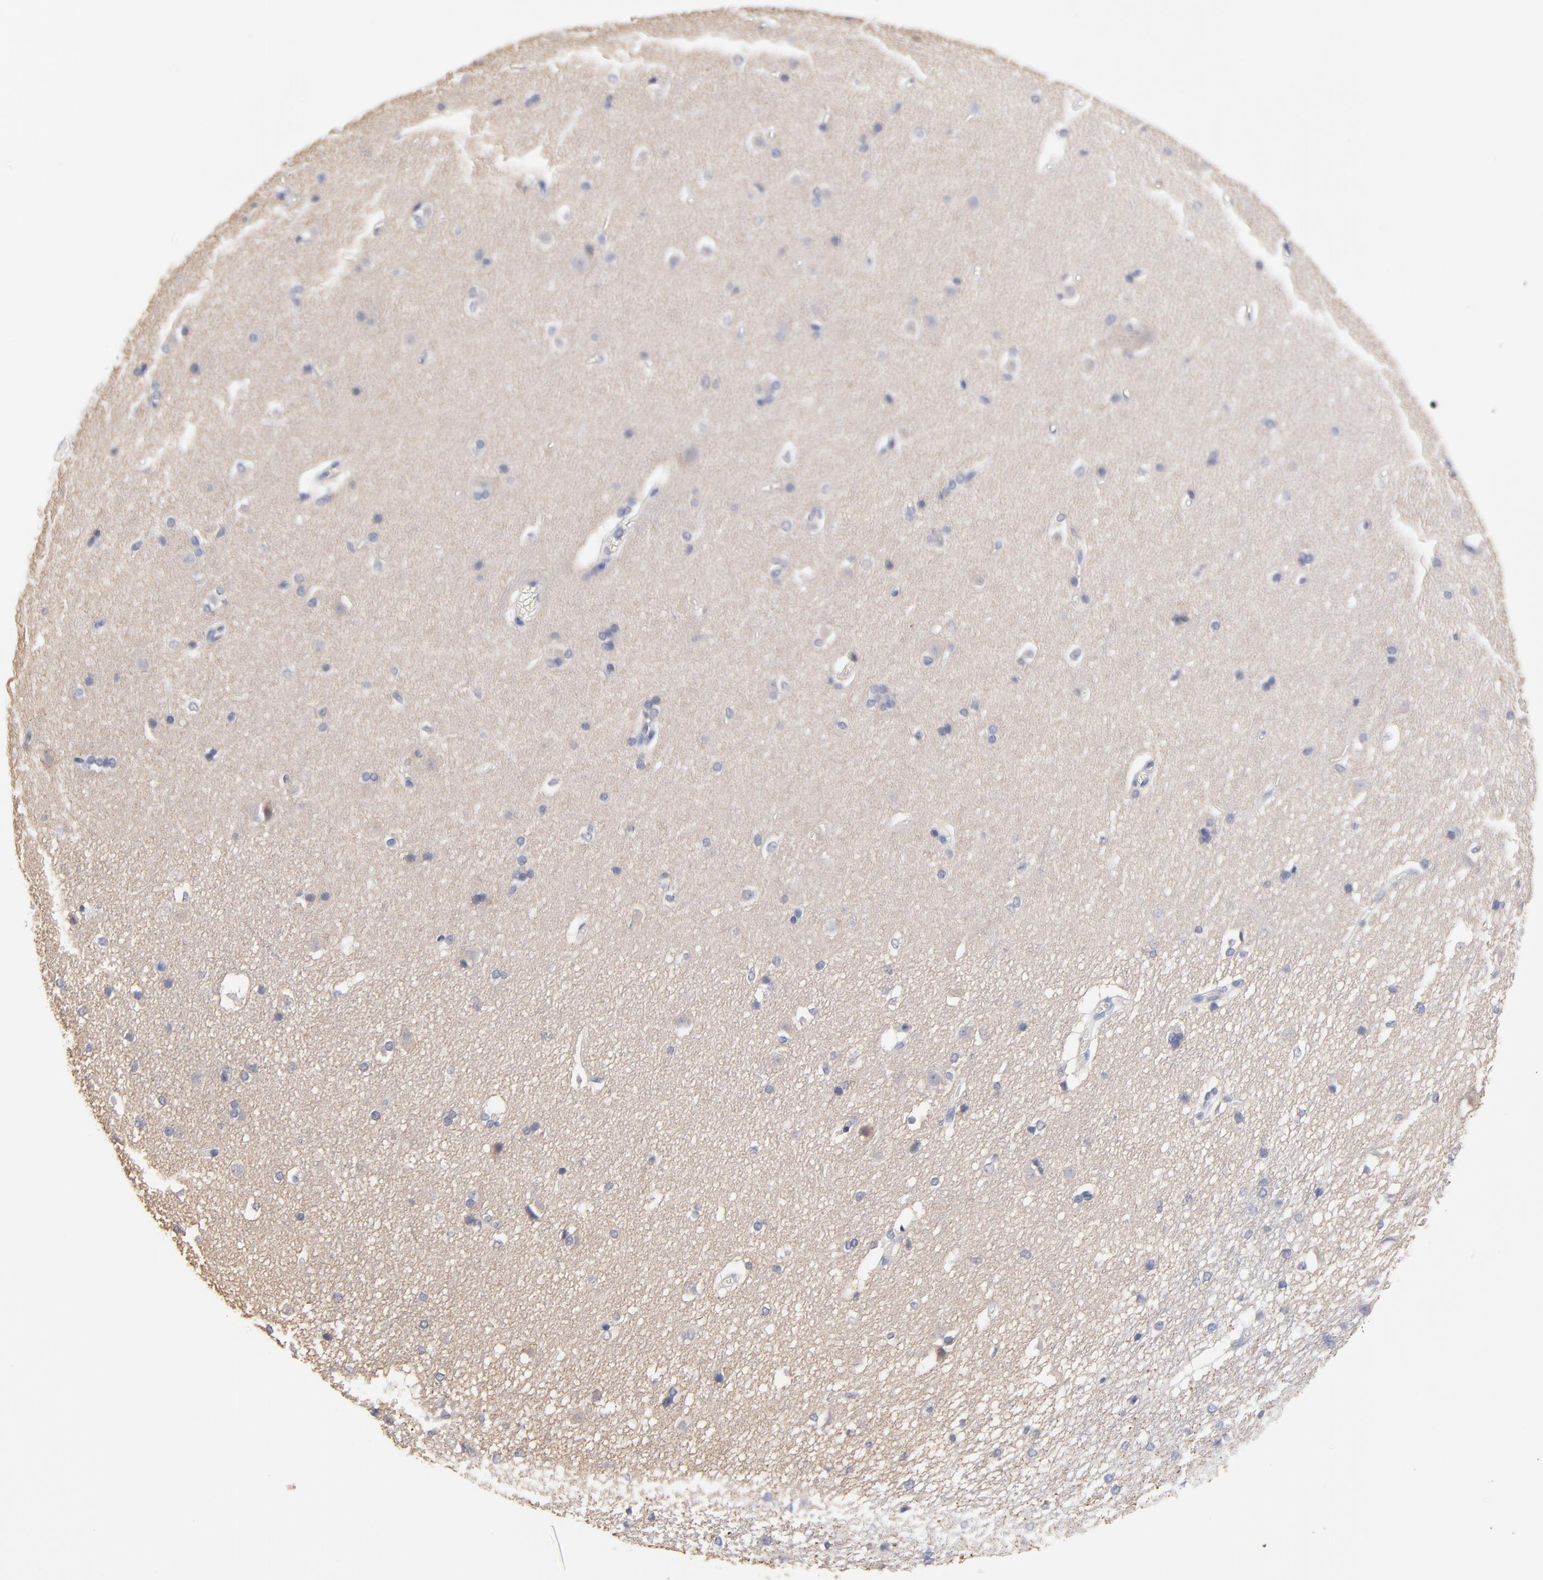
{"staining": {"intensity": "negative", "quantity": "none", "location": "none"}, "tissue": "caudate", "cell_type": "Glial cells", "image_type": "normal", "snomed": [{"axis": "morphology", "description": "Normal tissue, NOS"}, {"axis": "topography", "description": "Lateral ventricle wall"}], "caption": "Image shows no significant protein positivity in glial cells of normal caudate.", "gene": "DUSP9", "patient": {"sex": "female", "age": 19}}